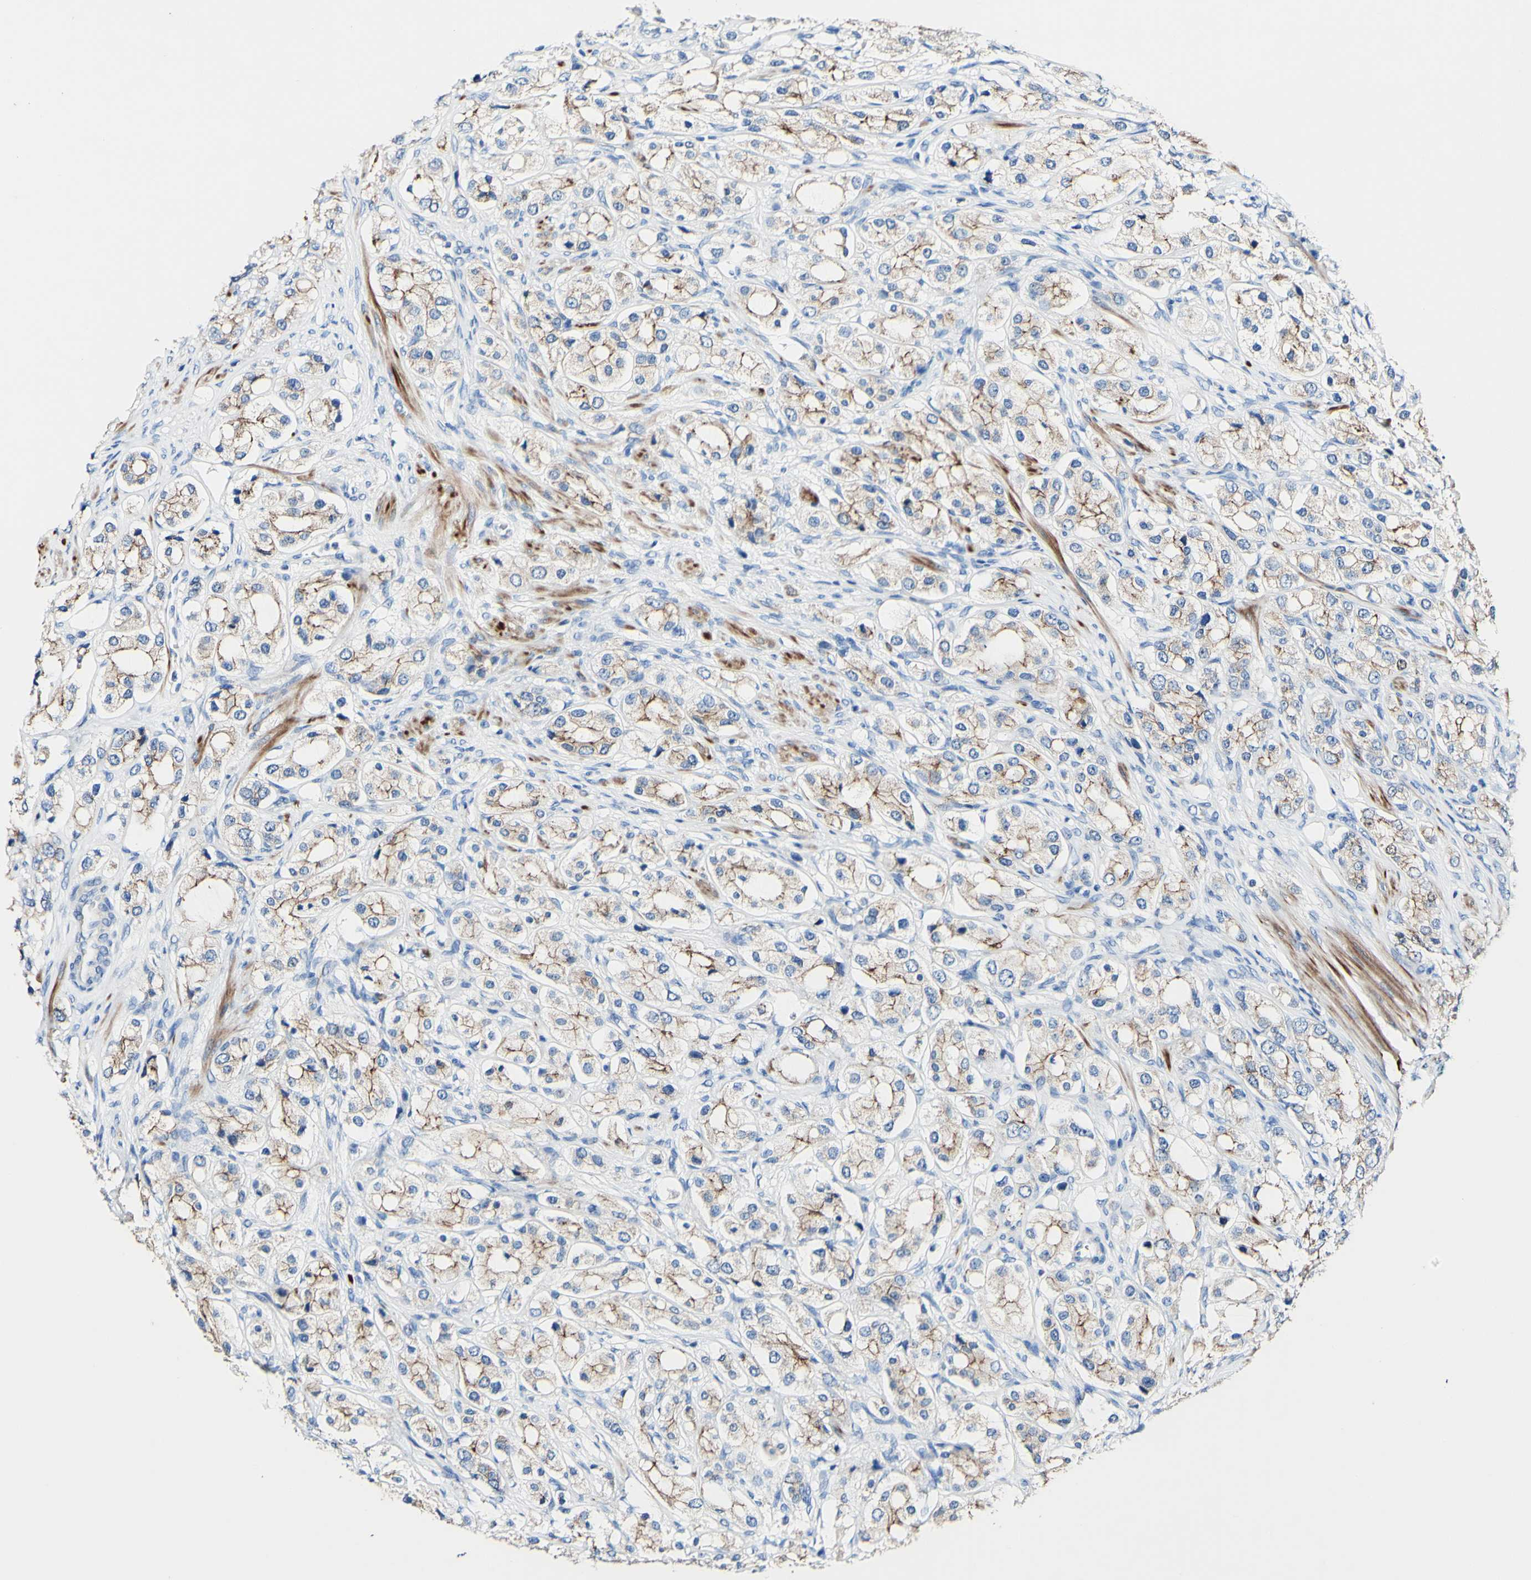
{"staining": {"intensity": "moderate", "quantity": ">75%", "location": "cytoplasmic/membranous"}, "tissue": "prostate cancer", "cell_type": "Tumor cells", "image_type": "cancer", "snomed": [{"axis": "morphology", "description": "Adenocarcinoma, High grade"}, {"axis": "topography", "description": "Prostate"}], "caption": "Tumor cells display medium levels of moderate cytoplasmic/membranous expression in about >75% of cells in human prostate adenocarcinoma (high-grade).", "gene": "DSC2", "patient": {"sex": "male", "age": 65}}